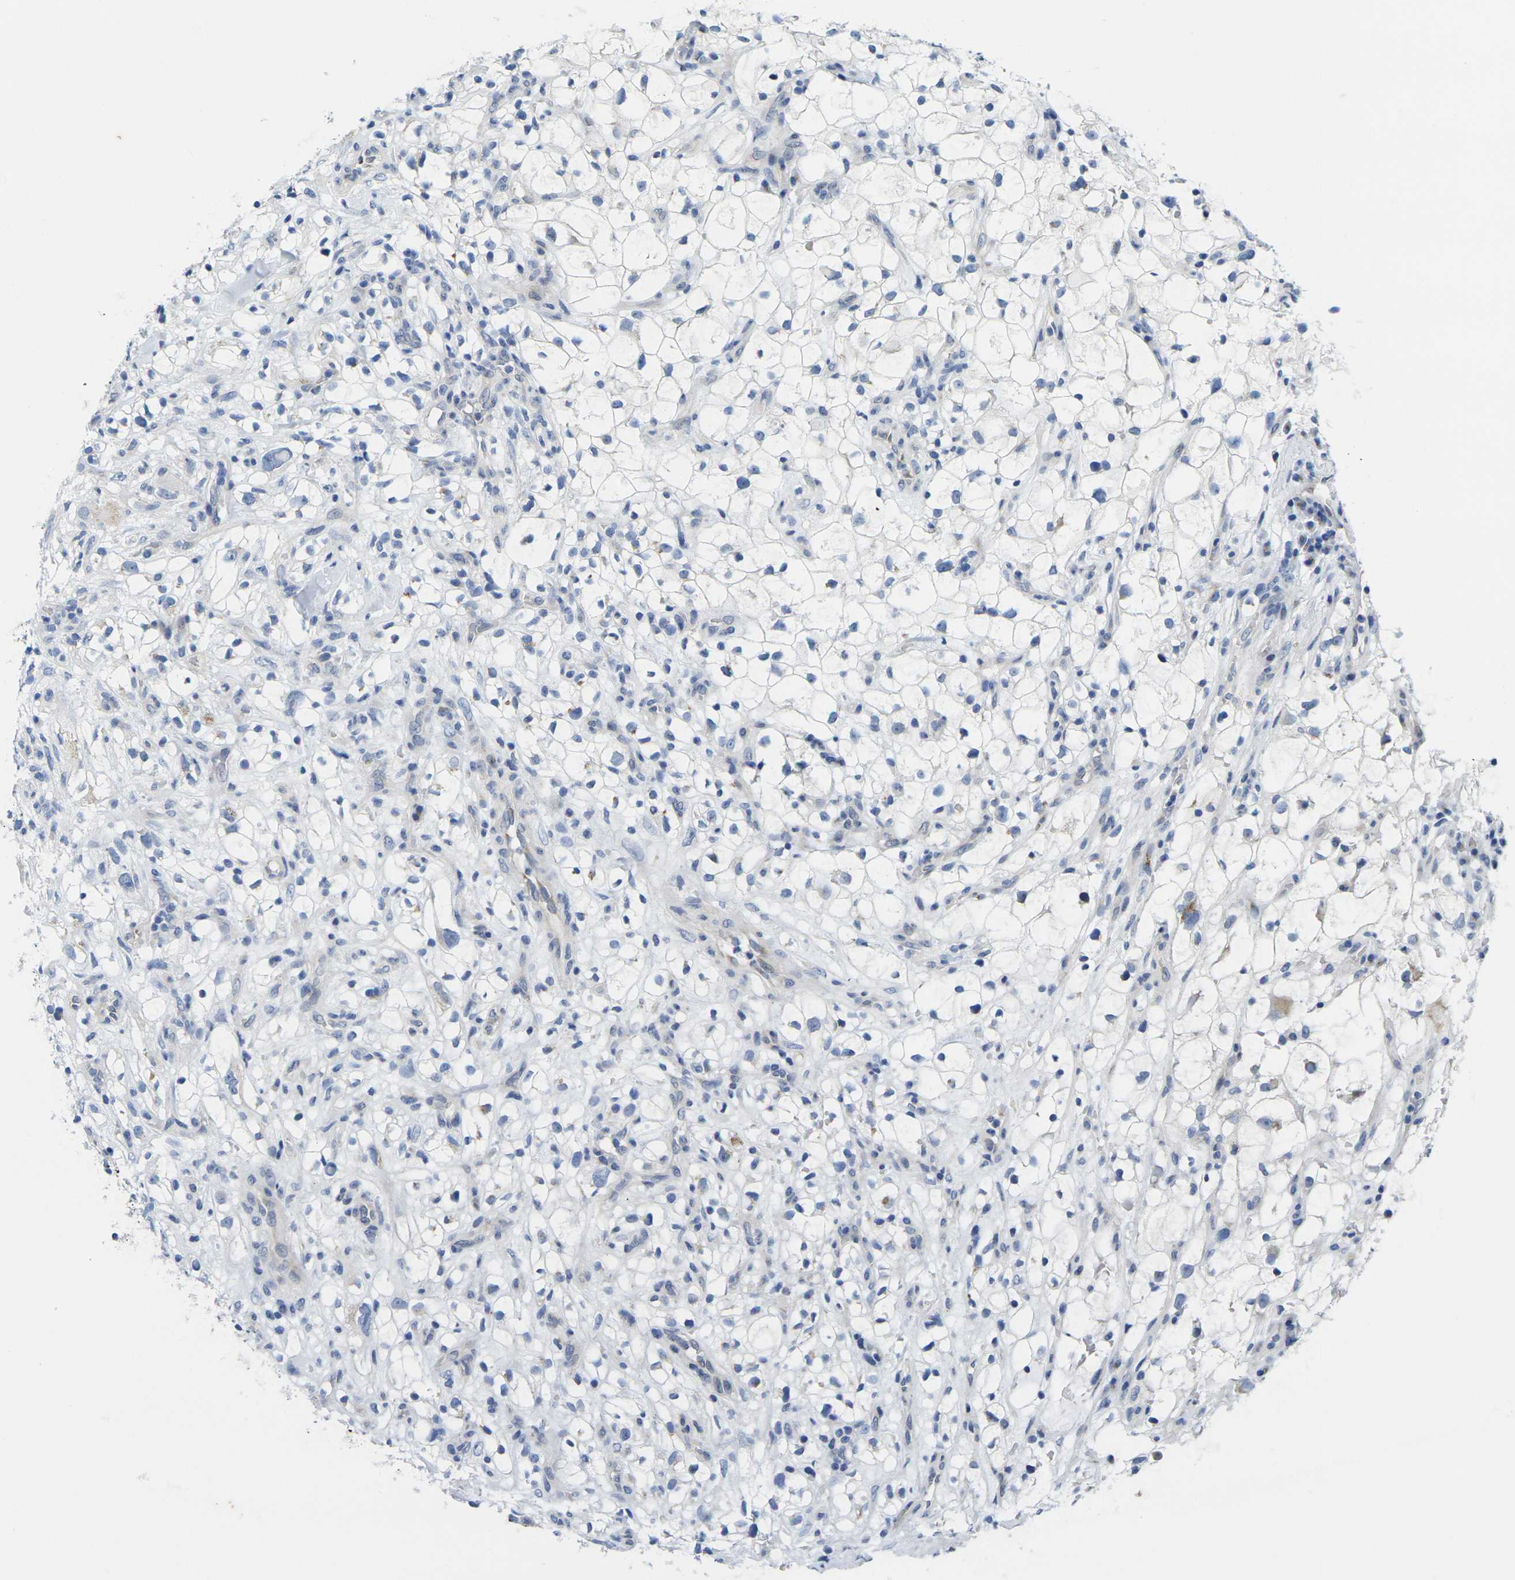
{"staining": {"intensity": "negative", "quantity": "none", "location": "none"}, "tissue": "renal cancer", "cell_type": "Tumor cells", "image_type": "cancer", "snomed": [{"axis": "morphology", "description": "Adenocarcinoma, NOS"}, {"axis": "topography", "description": "Kidney"}], "caption": "DAB immunohistochemical staining of human renal cancer demonstrates no significant positivity in tumor cells. Brightfield microscopy of immunohistochemistry (IHC) stained with DAB (brown) and hematoxylin (blue), captured at high magnification.", "gene": "CRK", "patient": {"sex": "female", "age": 60}}